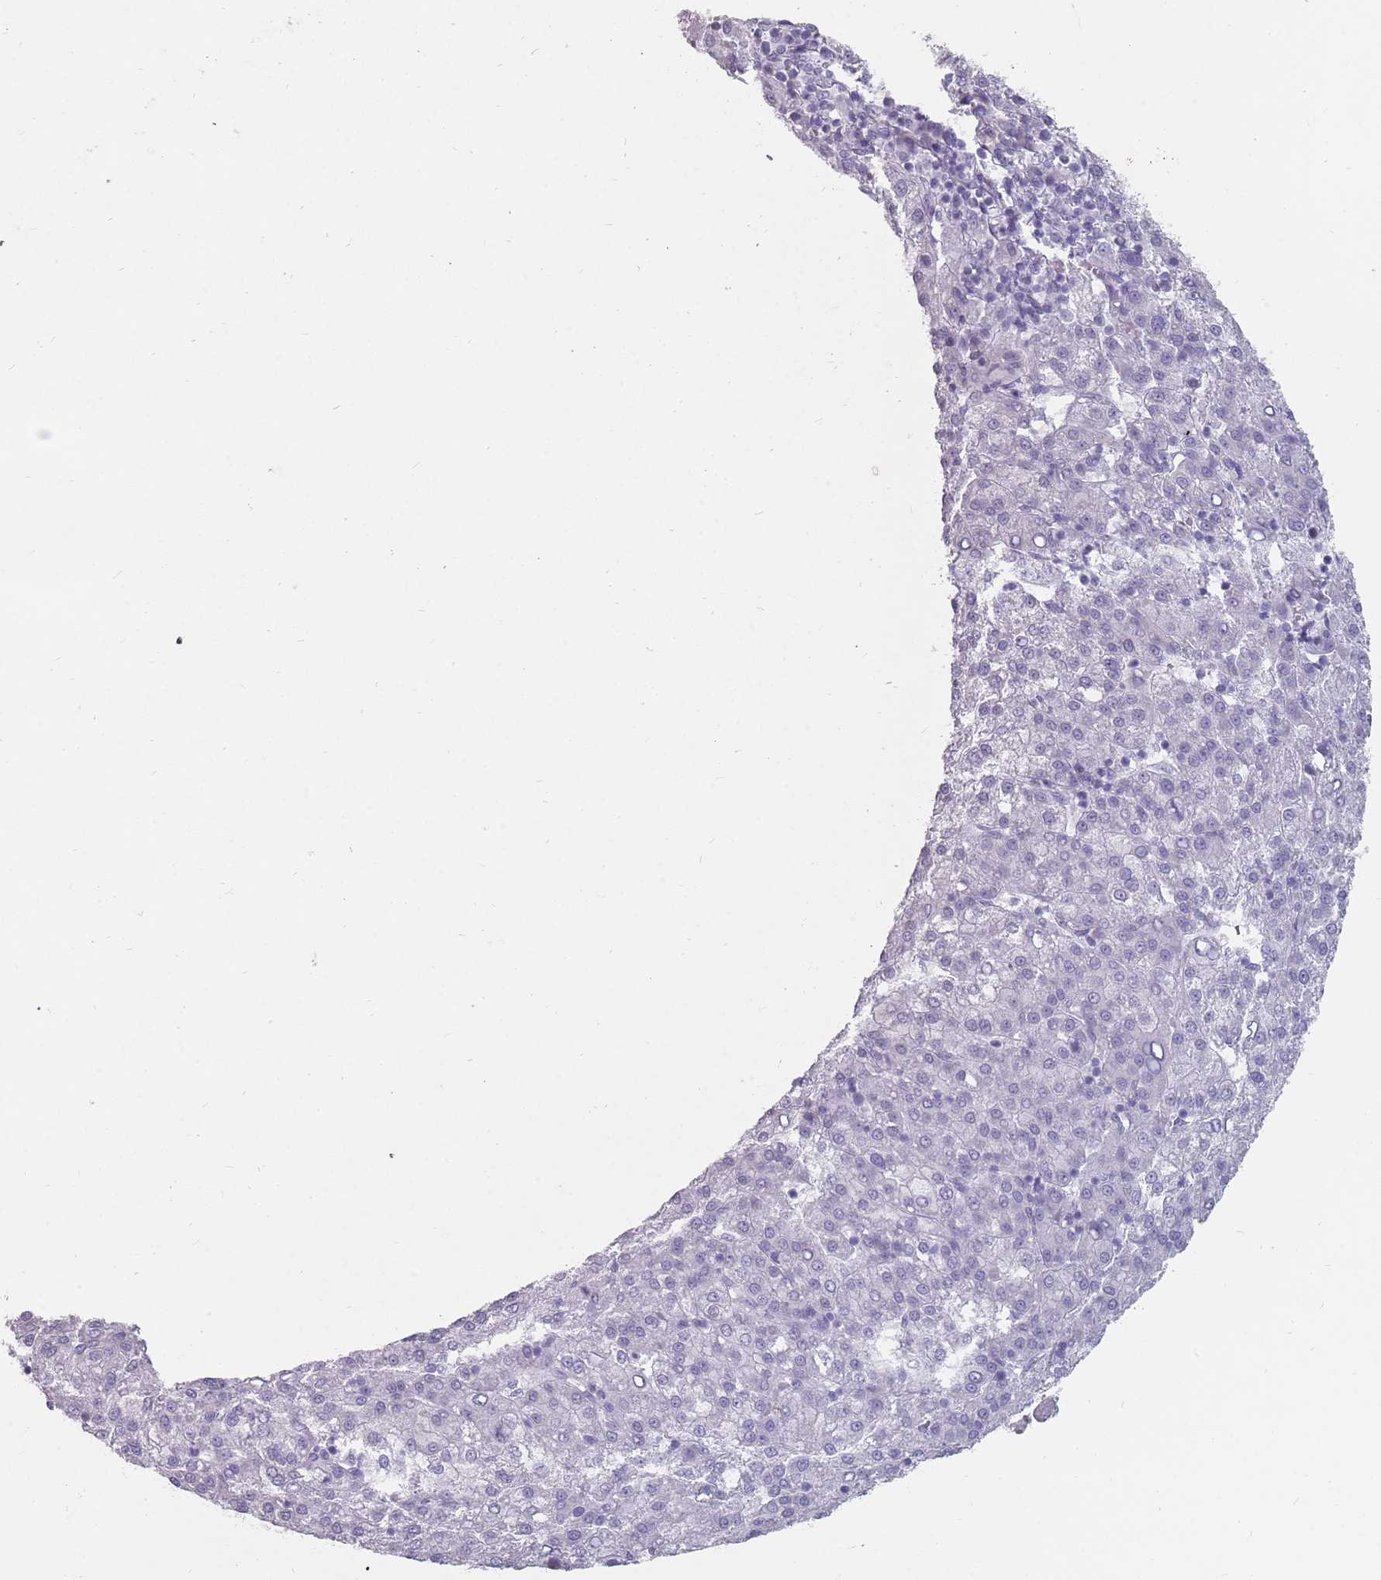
{"staining": {"intensity": "negative", "quantity": "none", "location": "none"}, "tissue": "liver cancer", "cell_type": "Tumor cells", "image_type": "cancer", "snomed": [{"axis": "morphology", "description": "Carcinoma, Hepatocellular, NOS"}, {"axis": "topography", "description": "Liver"}], "caption": "The histopathology image shows no significant expression in tumor cells of liver cancer. (Brightfield microscopy of DAB (3,3'-diaminobenzidine) immunohistochemistry (IHC) at high magnification).", "gene": "DDX4", "patient": {"sex": "female", "age": 58}}